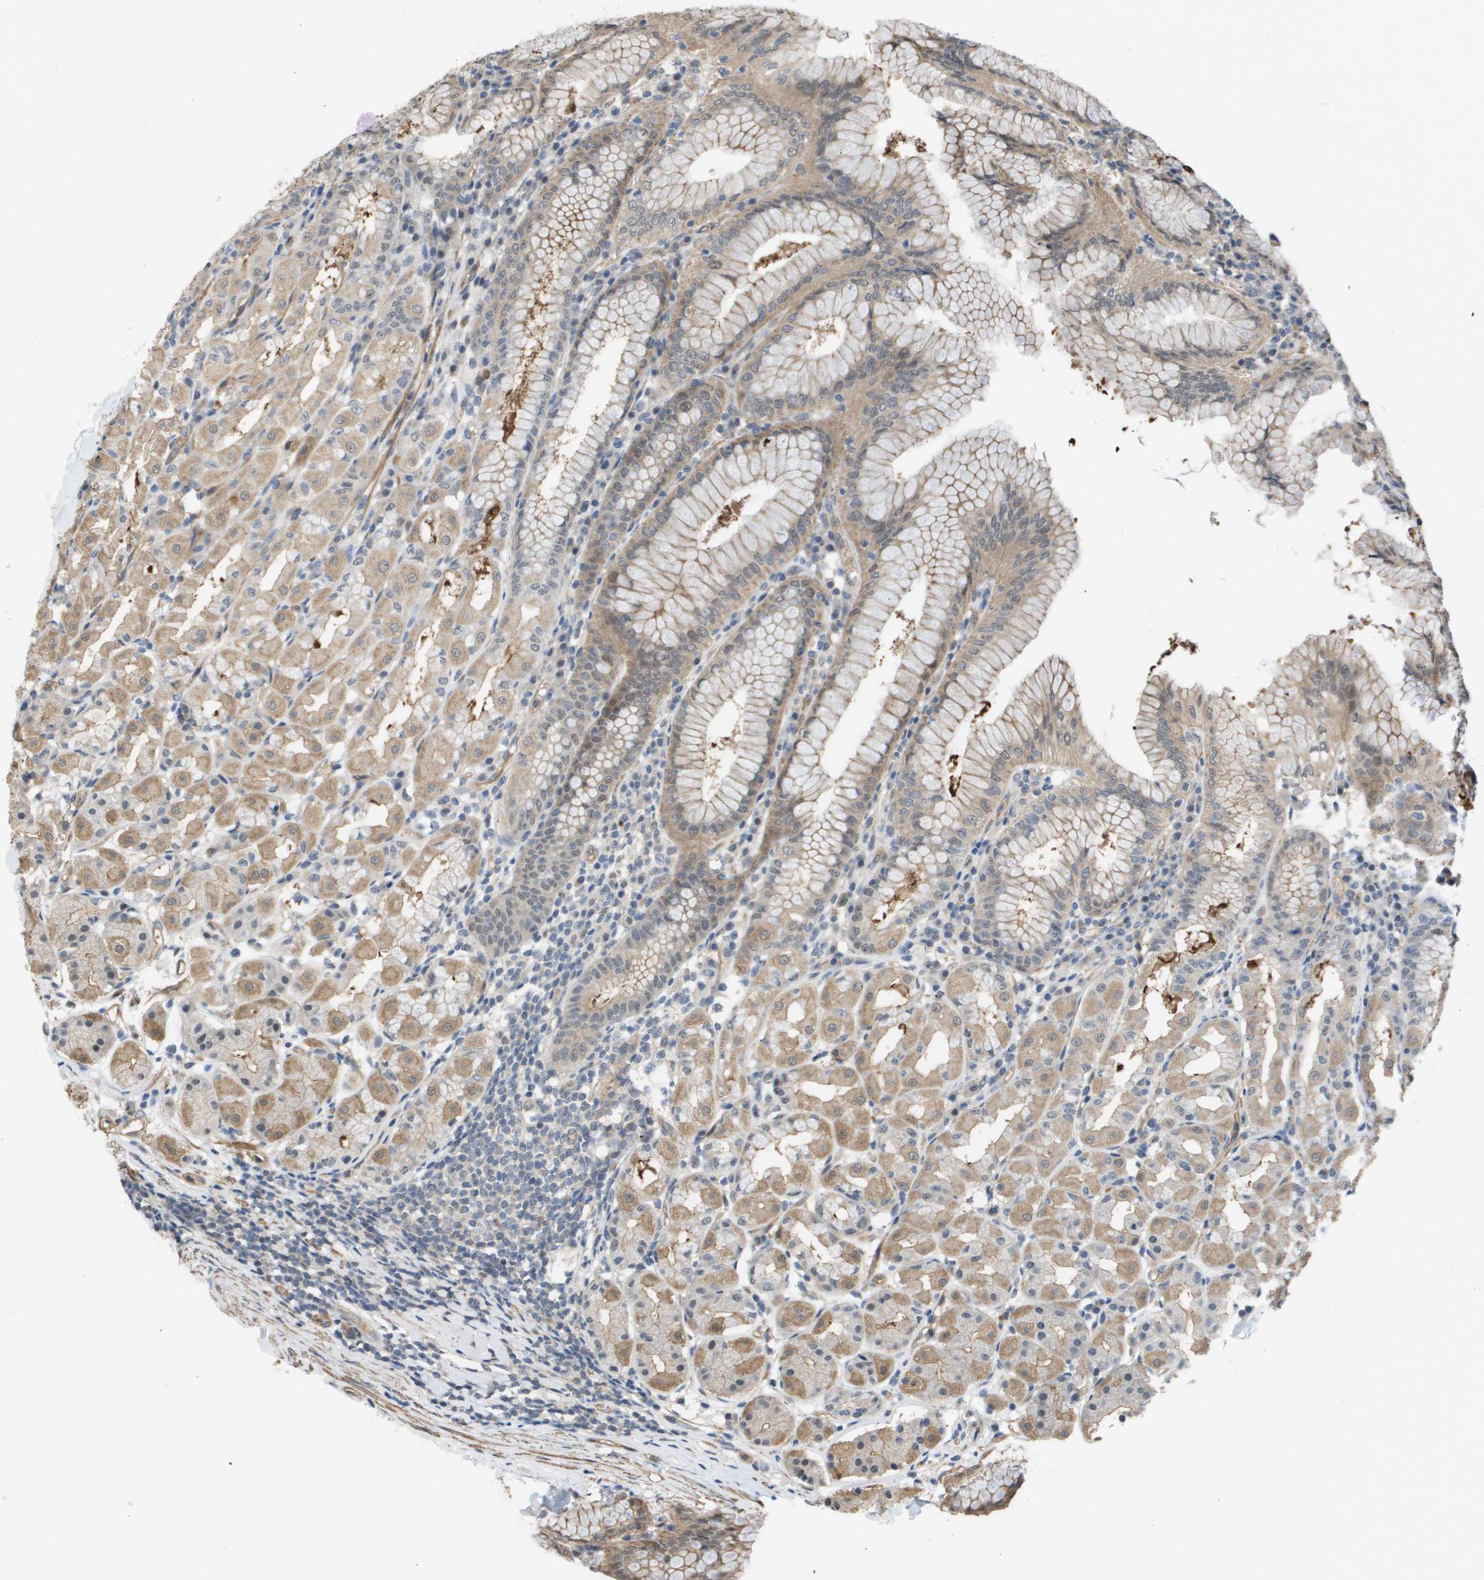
{"staining": {"intensity": "weak", "quantity": "25%-75%", "location": "cytoplasmic/membranous"}, "tissue": "stomach", "cell_type": "Glandular cells", "image_type": "normal", "snomed": [{"axis": "morphology", "description": "Normal tissue, NOS"}, {"axis": "topography", "description": "Stomach"}, {"axis": "topography", "description": "Stomach, lower"}], "caption": "Human stomach stained for a protein (brown) demonstrates weak cytoplasmic/membranous positive positivity in approximately 25%-75% of glandular cells.", "gene": "RNF112", "patient": {"sex": "female", "age": 56}}